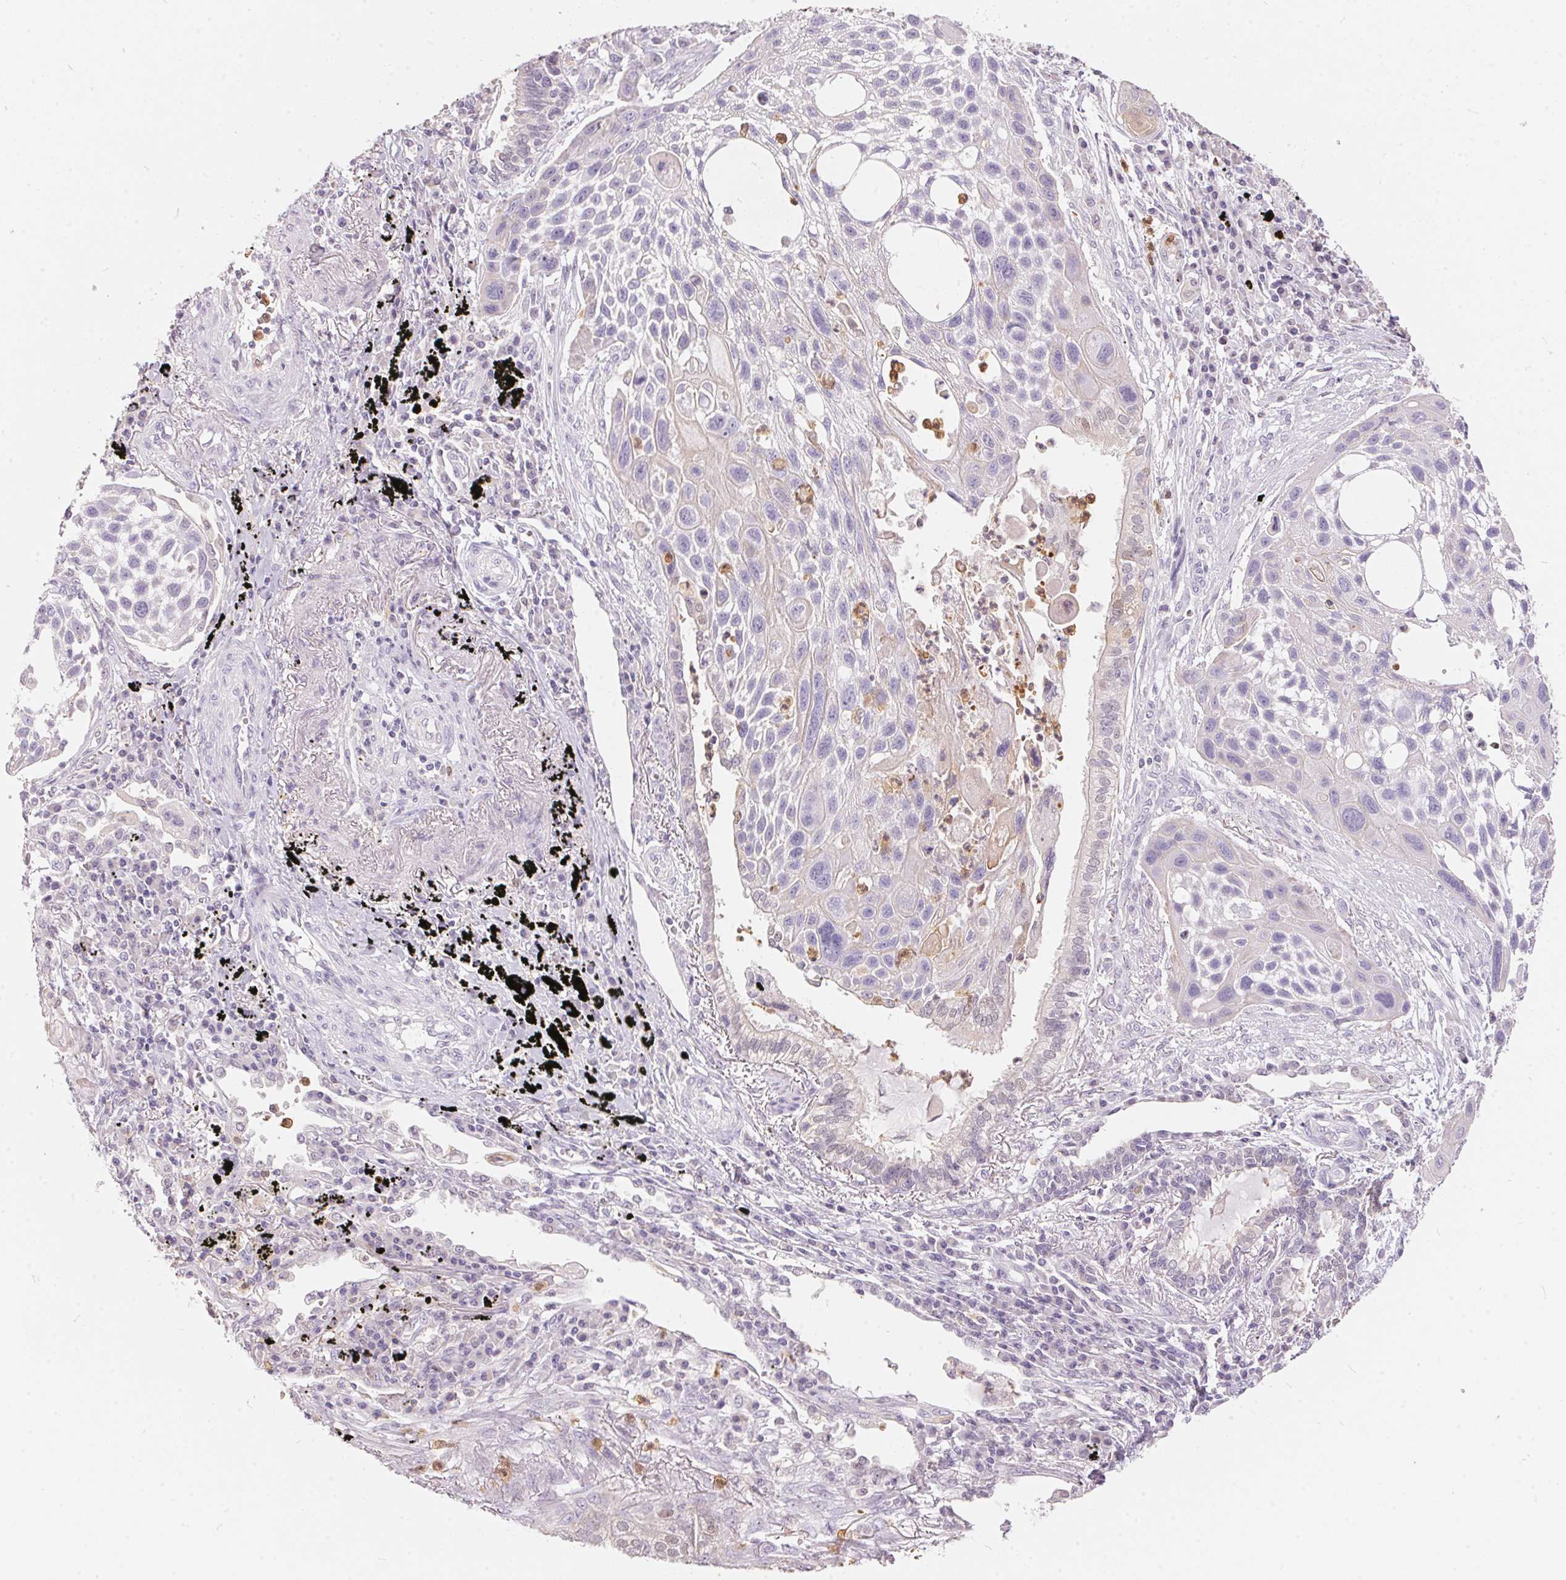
{"staining": {"intensity": "negative", "quantity": "none", "location": "none"}, "tissue": "lung cancer", "cell_type": "Tumor cells", "image_type": "cancer", "snomed": [{"axis": "morphology", "description": "Squamous cell carcinoma, NOS"}, {"axis": "topography", "description": "Lung"}], "caption": "A histopathology image of human lung squamous cell carcinoma is negative for staining in tumor cells.", "gene": "SERPINB1", "patient": {"sex": "male", "age": 78}}